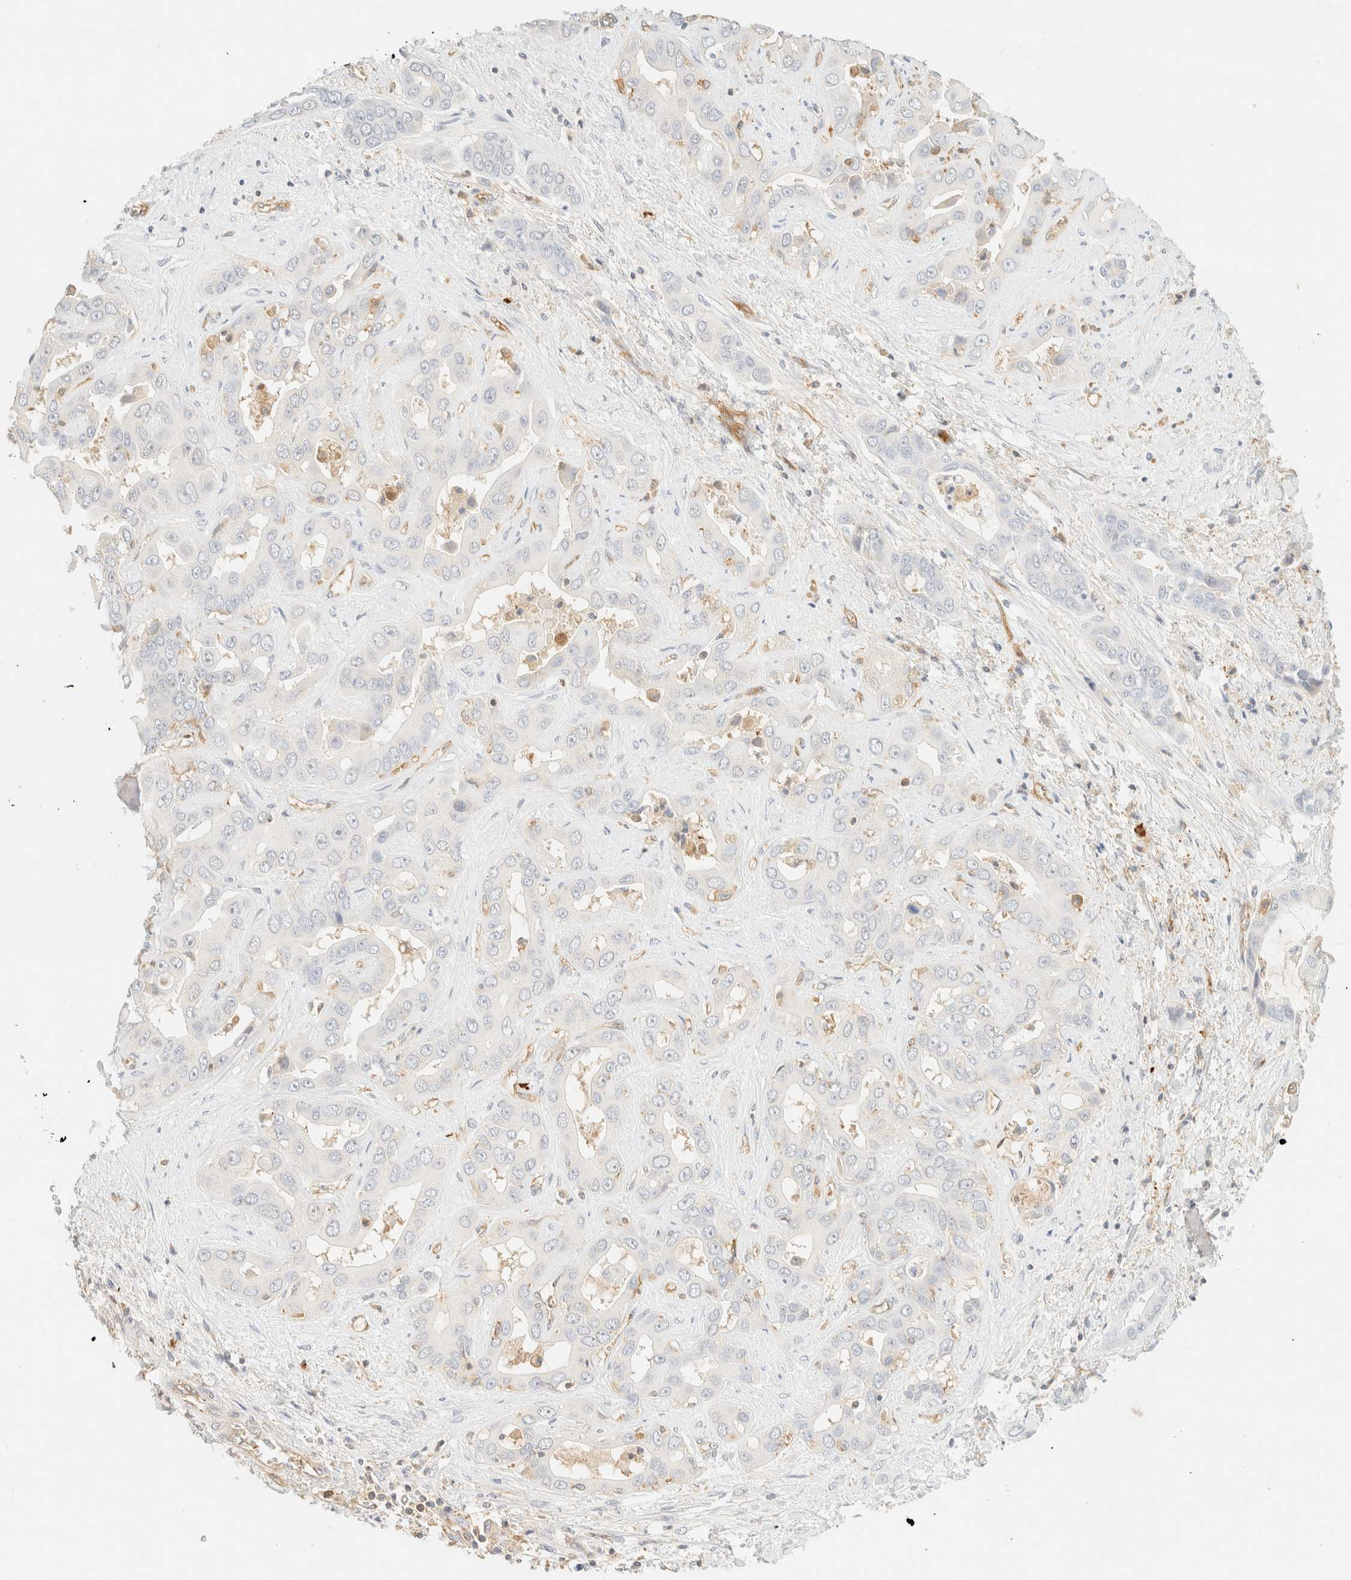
{"staining": {"intensity": "negative", "quantity": "none", "location": "none"}, "tissue": "liver cancer", "cell_type": "Tumor cells", "image_type": "cancer", "snomed": [{"axis": "morphology", "description": "Cholangiocarcinoma"}, {"axis": "topography", "description": "Liver"}], "caption": "IHC of human liver cholangiocarcinoma reveals no positivity in tumor cells.", "gene": "FHOD1", "patient": {"sex": "female", "age": 52}}